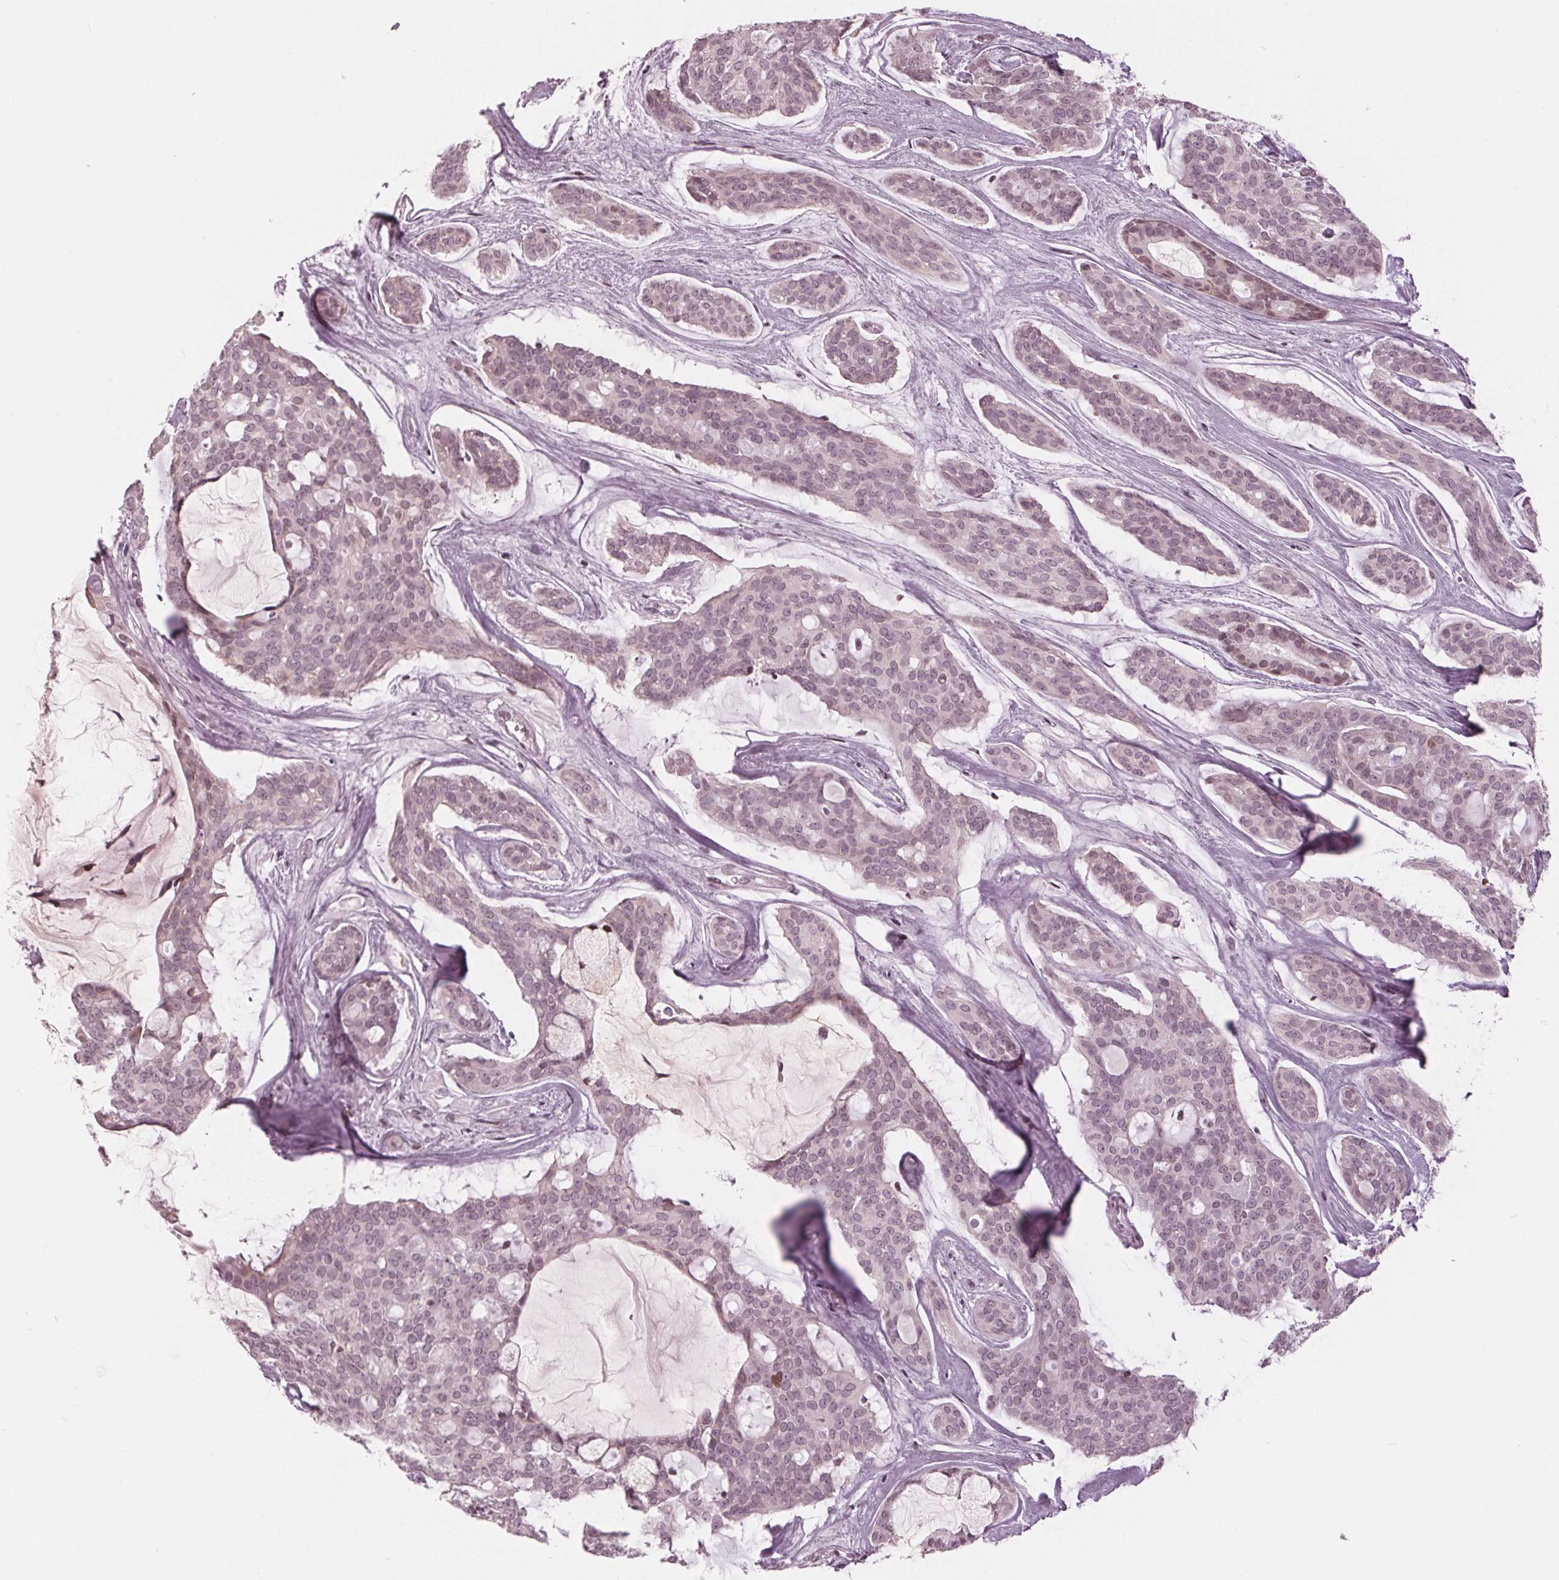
{"staining": {"intensity": "negative", "quantity": "none", "location": "none"}, "tissue": "head and neck cancer", "cell_type": "Tumor cells", "image_type": "cancer", "snomed": [{"axis": "morphology", "description": "Adenocarcinoma, NOS"}, {"axis": "topography", "description": "Head-Neck"}], "caption": "A micrograph of human head and neck adenocarcinoma is negative for staining in tumor cells. Brightfield microscopy of immunohistochemistry (IHC) stained with DAB (3,3'-diaminobenzidine) (brown) and hematoxylin (blue), captured at high magnification.", "gene": "DNMT3L", "patient": {"sex": "male", "age": 66}}